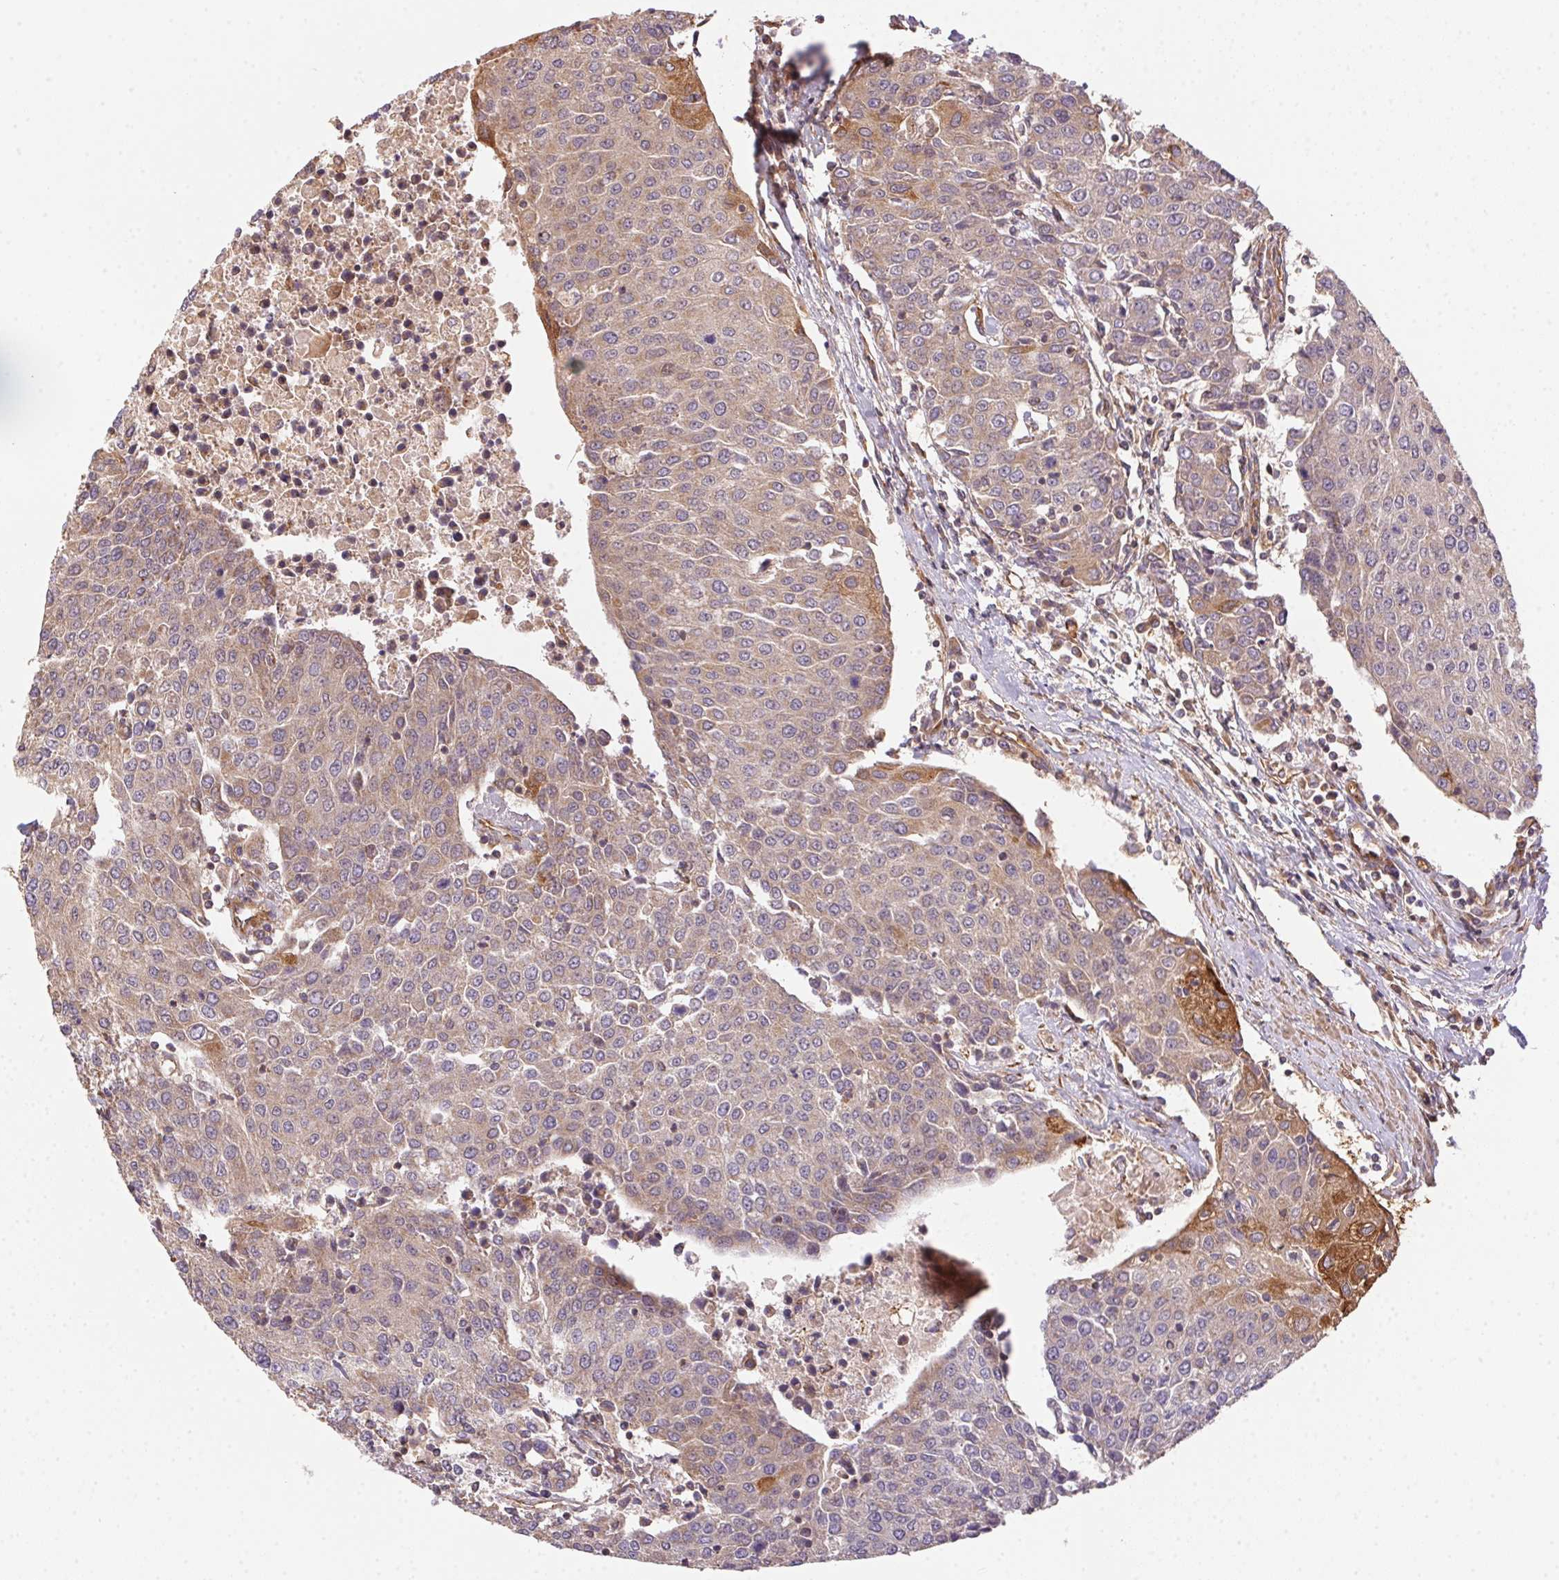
{"staining": {"intensity": "moderate", "quantity": "<25%", "location": "cytoplasmic/membranous"}, "tissue": "urothelial cancer", "cell_type": "Tumor cells", "image_type": "cancer", "snomed": [{"axis": "morphology", "description": "Urothelial carcinoma, High grade"}, {"axis": "topography", "description": "Urinary bladder"}], "caption": "Immunohistochemistry (IHC) of human urothelial cancer exhibits low levels of moderate cytoplasmic/membranous positivity in approximately <25% of tumor cells.", "gene": "USE1", "patient": {"sex": "female", "age": 85}}